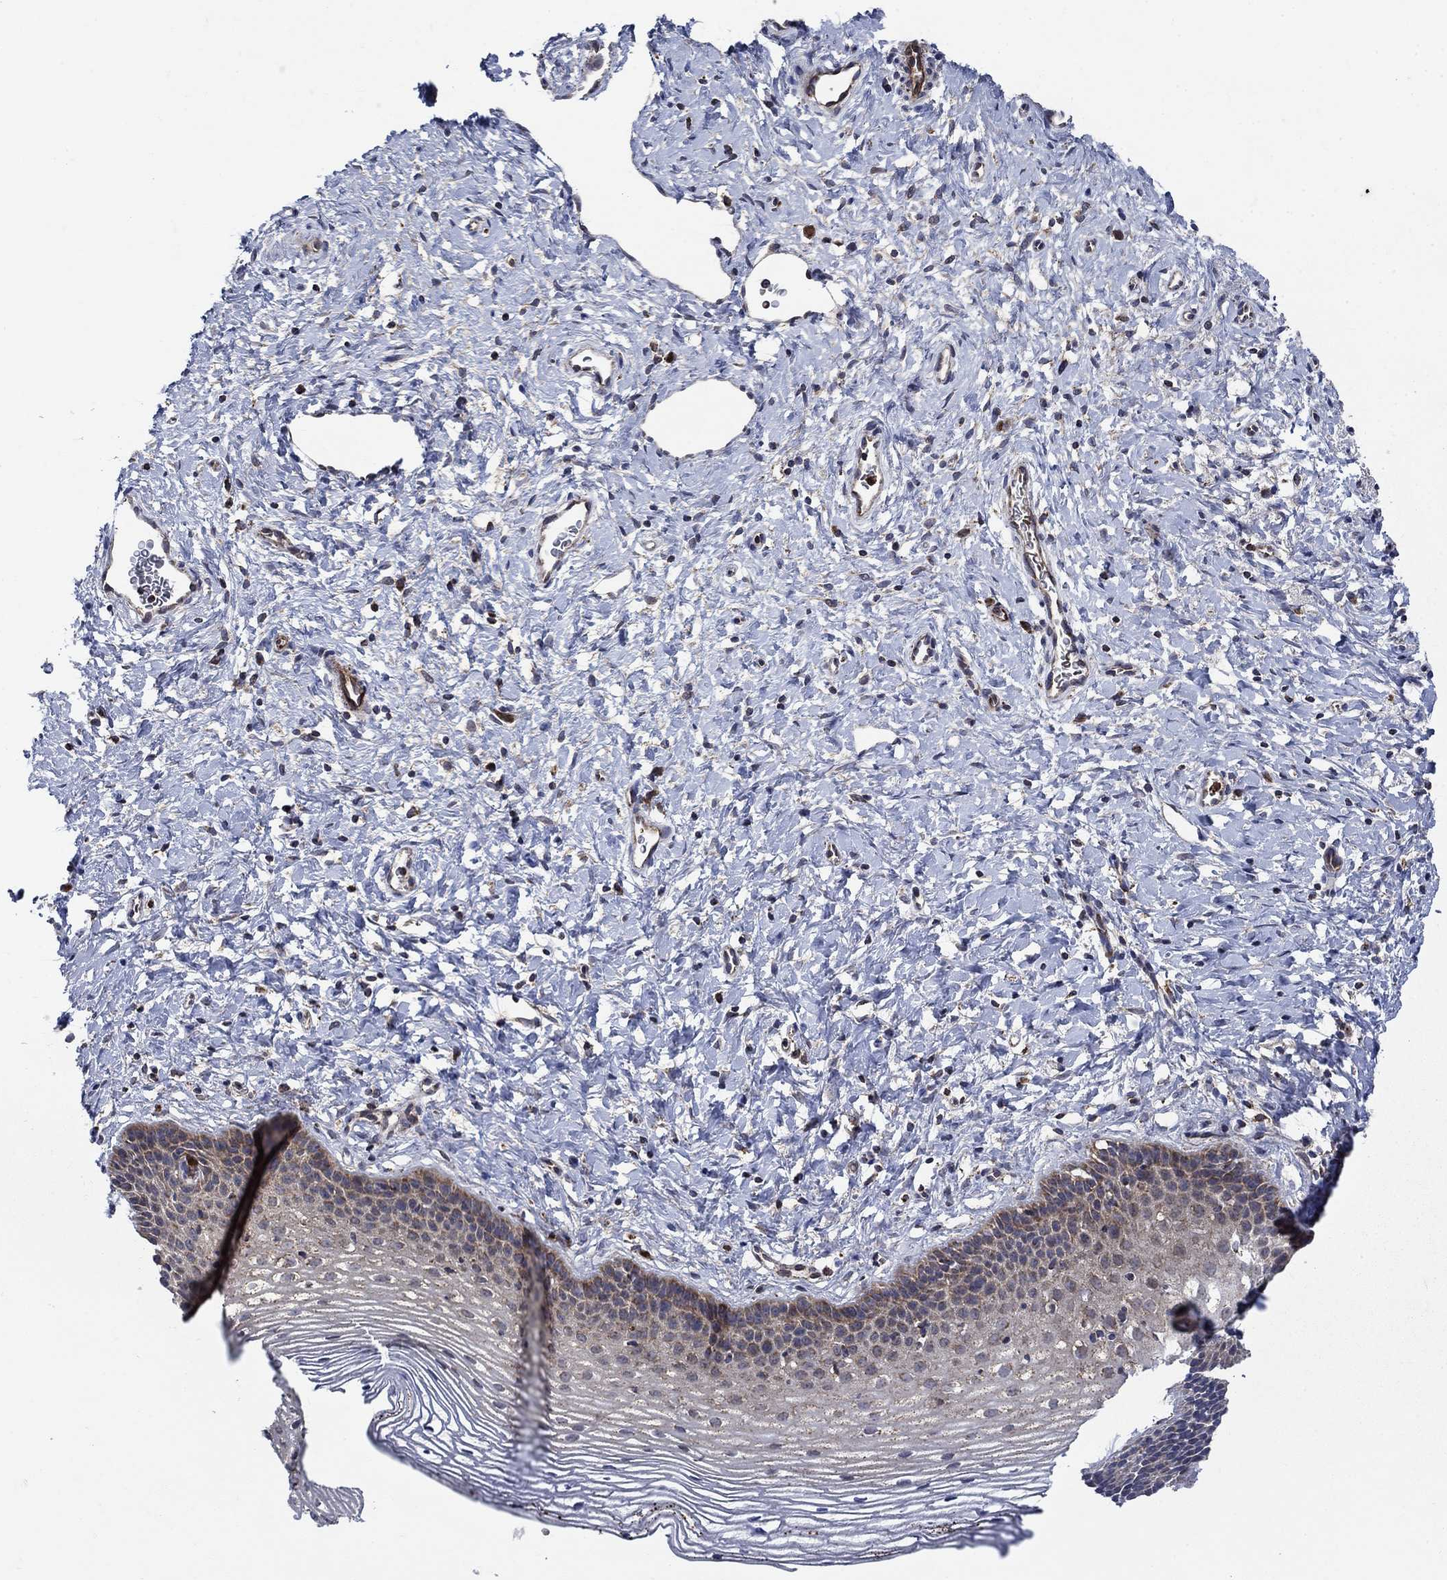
{"staining": {"intensity": "moderate", "quantity": "25%-75%", "location": "cytoplasmic/membranous"}, "tissue": "cervix", "cell_type": "Squamous epithelial cells", "image_type": "normal", "snomed": [{"axis": "morphology", "description": "Normal tissue, NOS"}, {"axis": "topography", "description": "Cervix"}], "caption": "Immunohistochemical staining of benign cervix reveals medium levels of moderate cytoplasmic/membranous expression in about 25%-75% of squamous epithelial cells.", "gene": "RNF19B", "patient": {"sex": "female", "age": 39}}